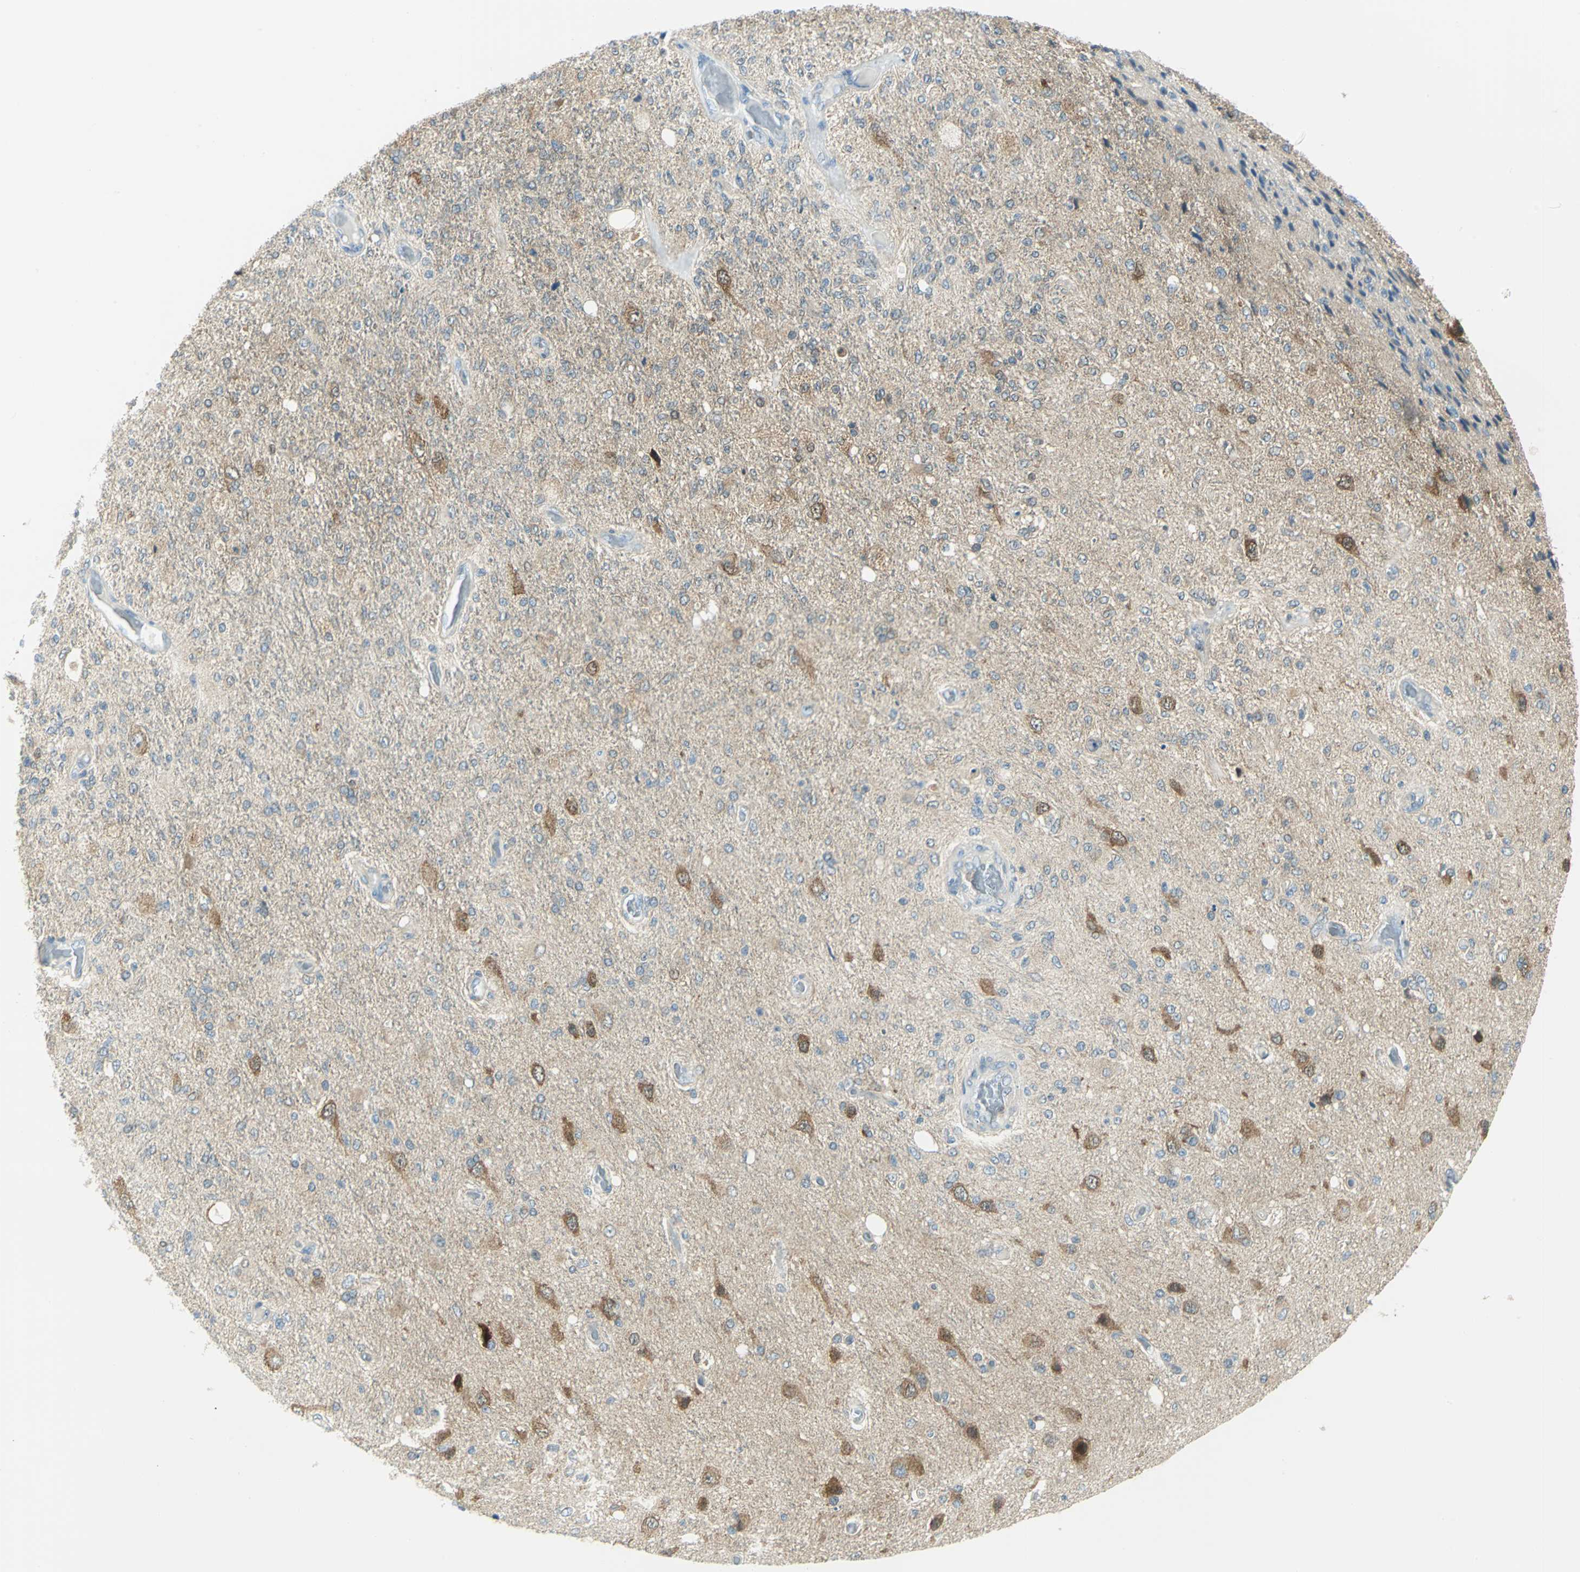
{"staining": {"intensity": "negative", "quantity": "none", "location": "none"}, "tissue": "glioma", "cell_type": "Tumor cells", "image_type": "cancer", "snomed": [{"axis": "morphology", "description": "Normal tissue, NOS"}, {"axis": "morphology", "description": "Glioma, malignant, High grade"}, {"axis": "topography", "description": "Cerebral cortex"}], "caption": "This is an IHC micrograph of human glioma. There is no positivity in tumor cells.", "gene": "ALDOA", "patient": {"sex": "male", "age": 77}}